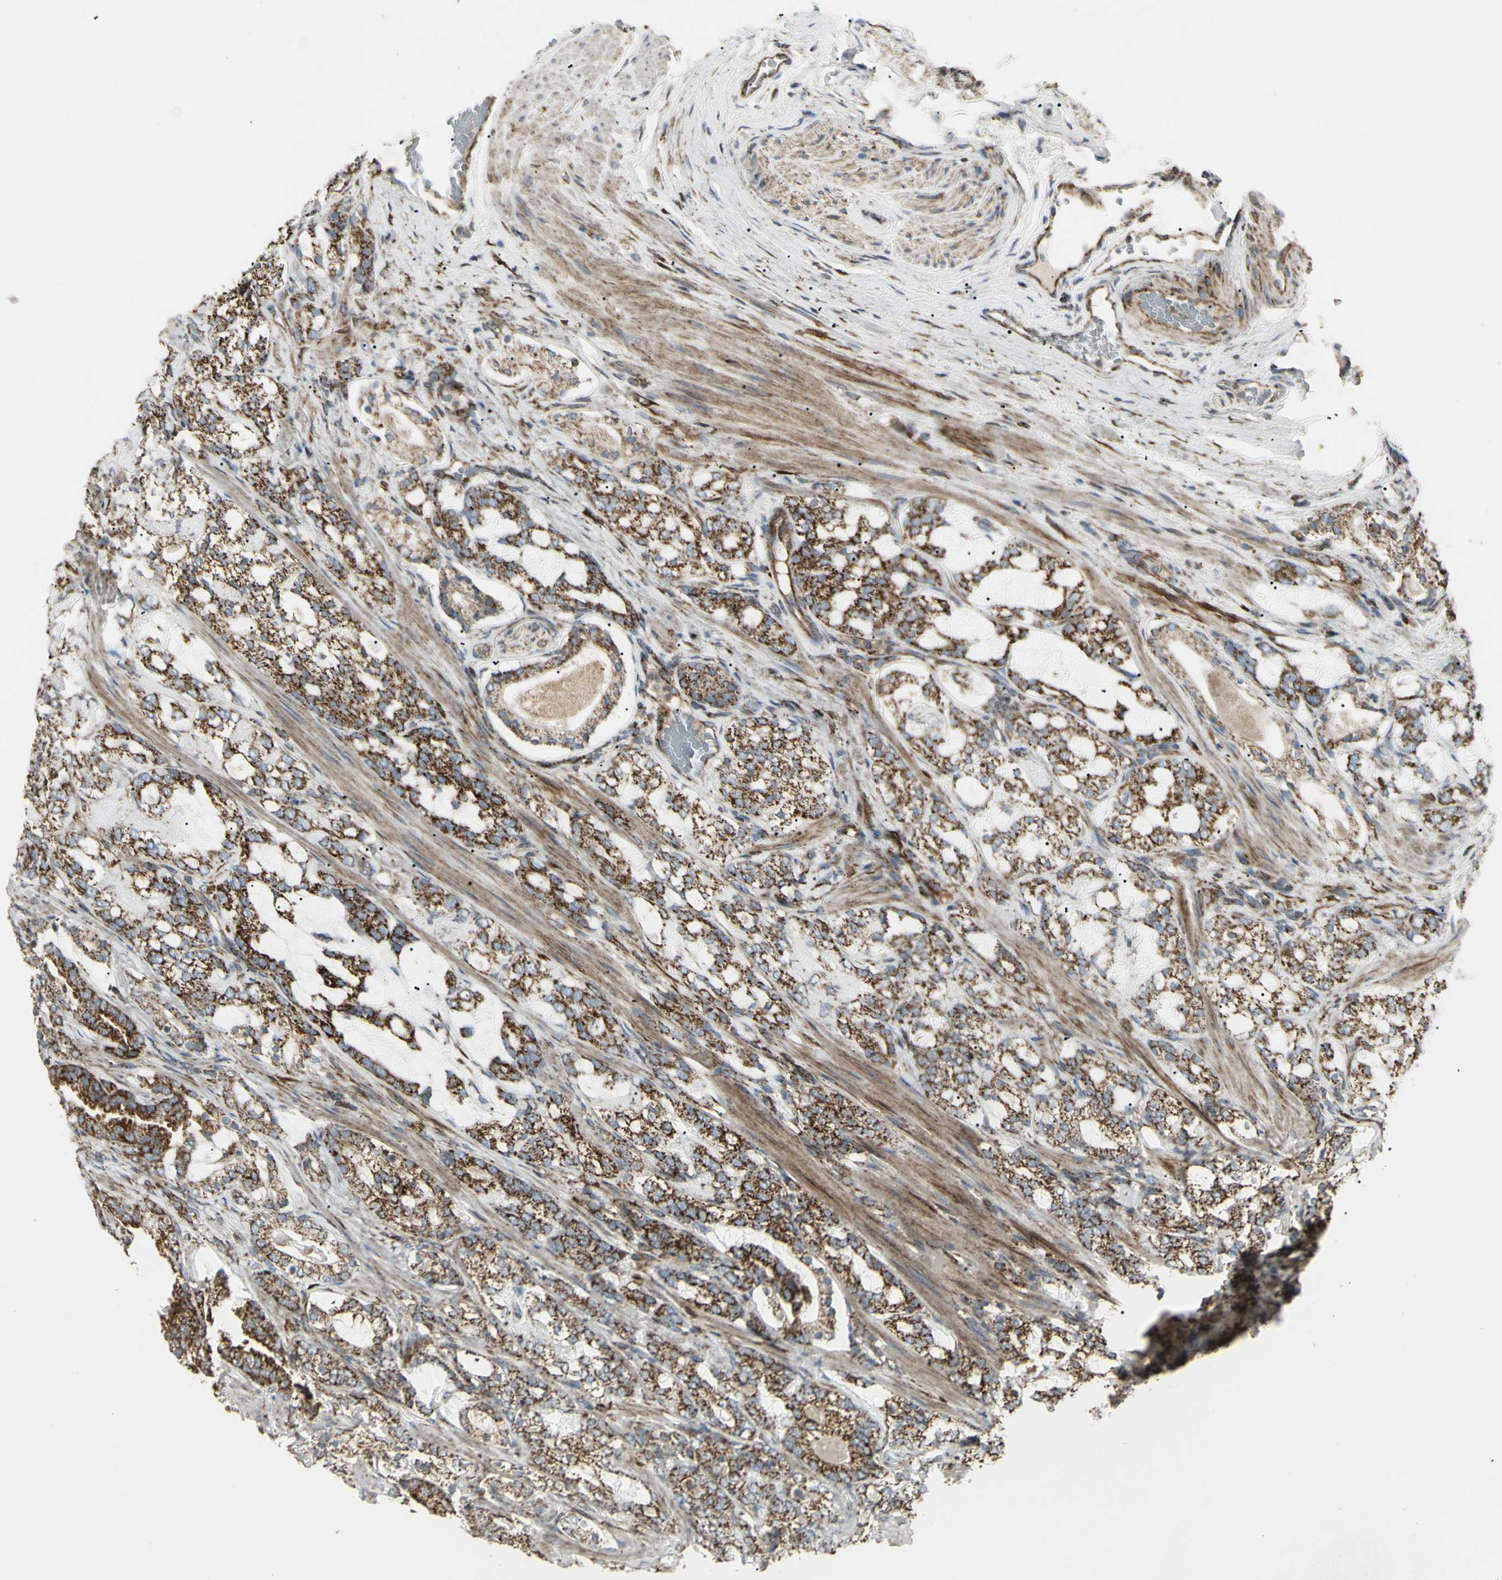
{"staining": {"intensity": "strong", "quantity": ">75%", "location": "cytoplasmic/membranous"}, "tissue": "prostate cancer", "cell_type": "Tumor cells", "image_type": "cancer", "snomed": [{"axis": "morphology", "description": "Adenocarcinoma, Low grade"}, {"axis": "topography", "description": "Prostate"}], "caption": "Prostate adenocarcinoma (low-grade) stained with a protein marker exhibits strong staining in tumor cells.", "gene": "CYB5R1", "patient": {"sex": "male", "age": 59}}